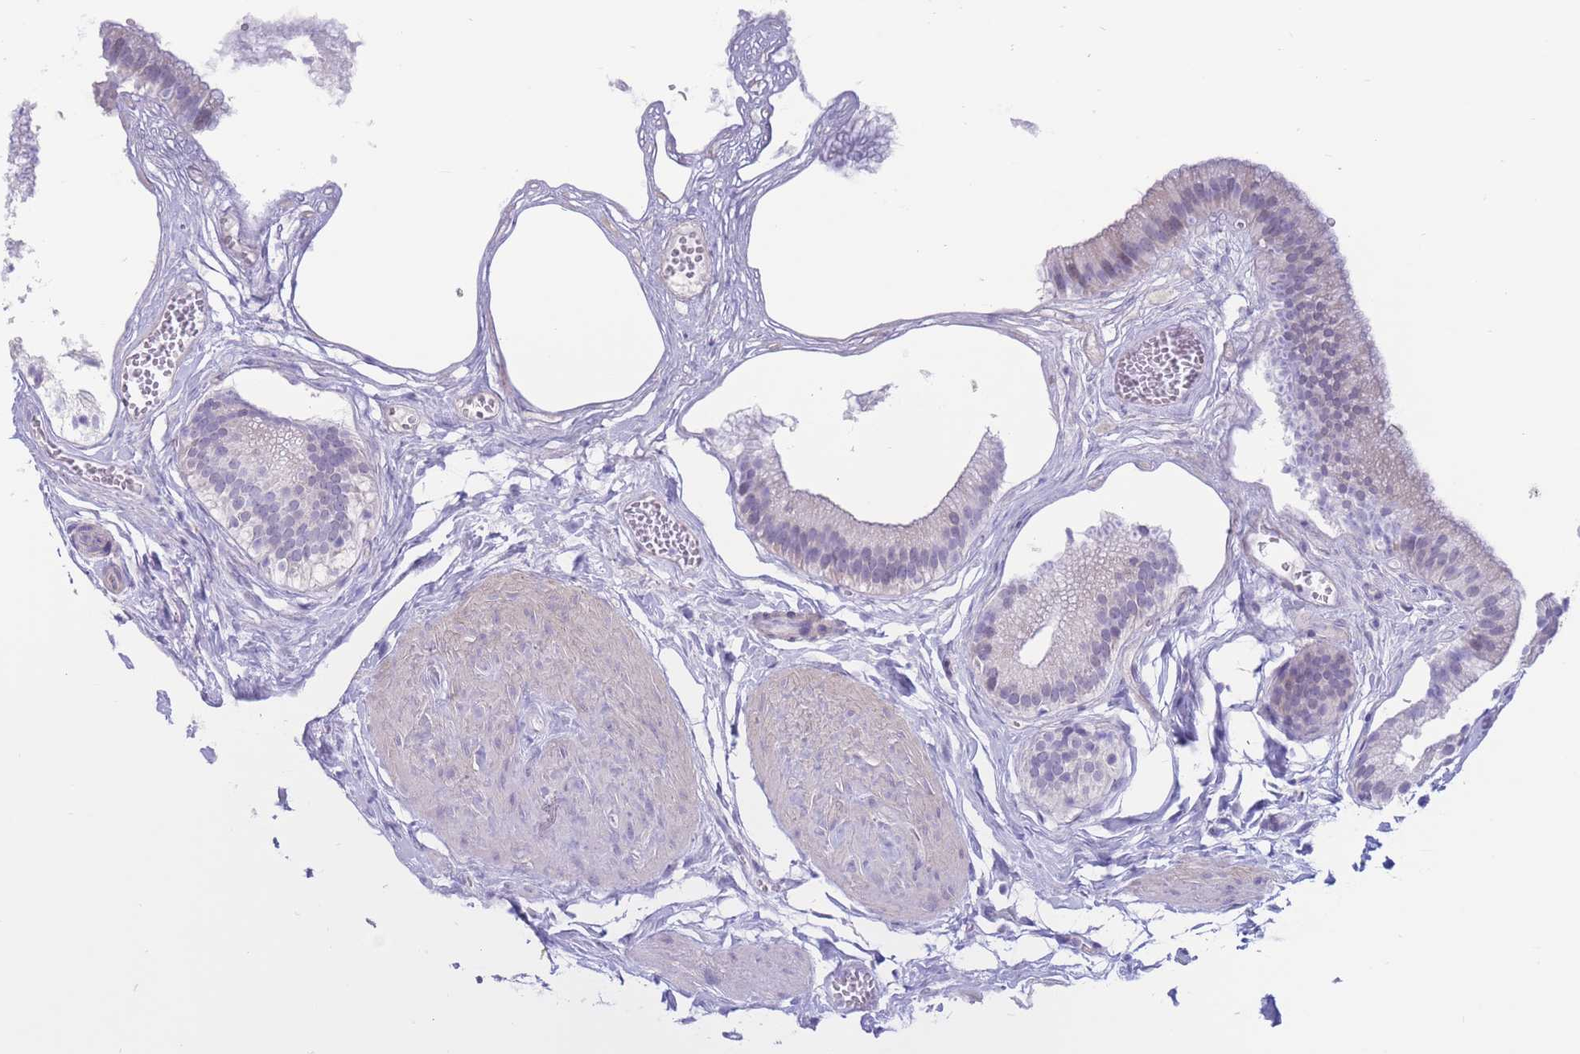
{"staining": {"intensity": "negative", "quantity": "none", "location": "none"}, "tissue": "gallbladder", "cell_type": "Glandular cells", "image_type": "normal", "snomed": [{"axis": "morphology", "description": "Normal tissue, NOS"}, {"axis": "topography", "description": "Gallbladder"}], "caption": "A high-resolution image shows immunohistochemistry staining of normal gallbladder, which shows no significant expression in glandular cells.", "gene": "NASP", "patient": {"sex": "female", "age": 54}}